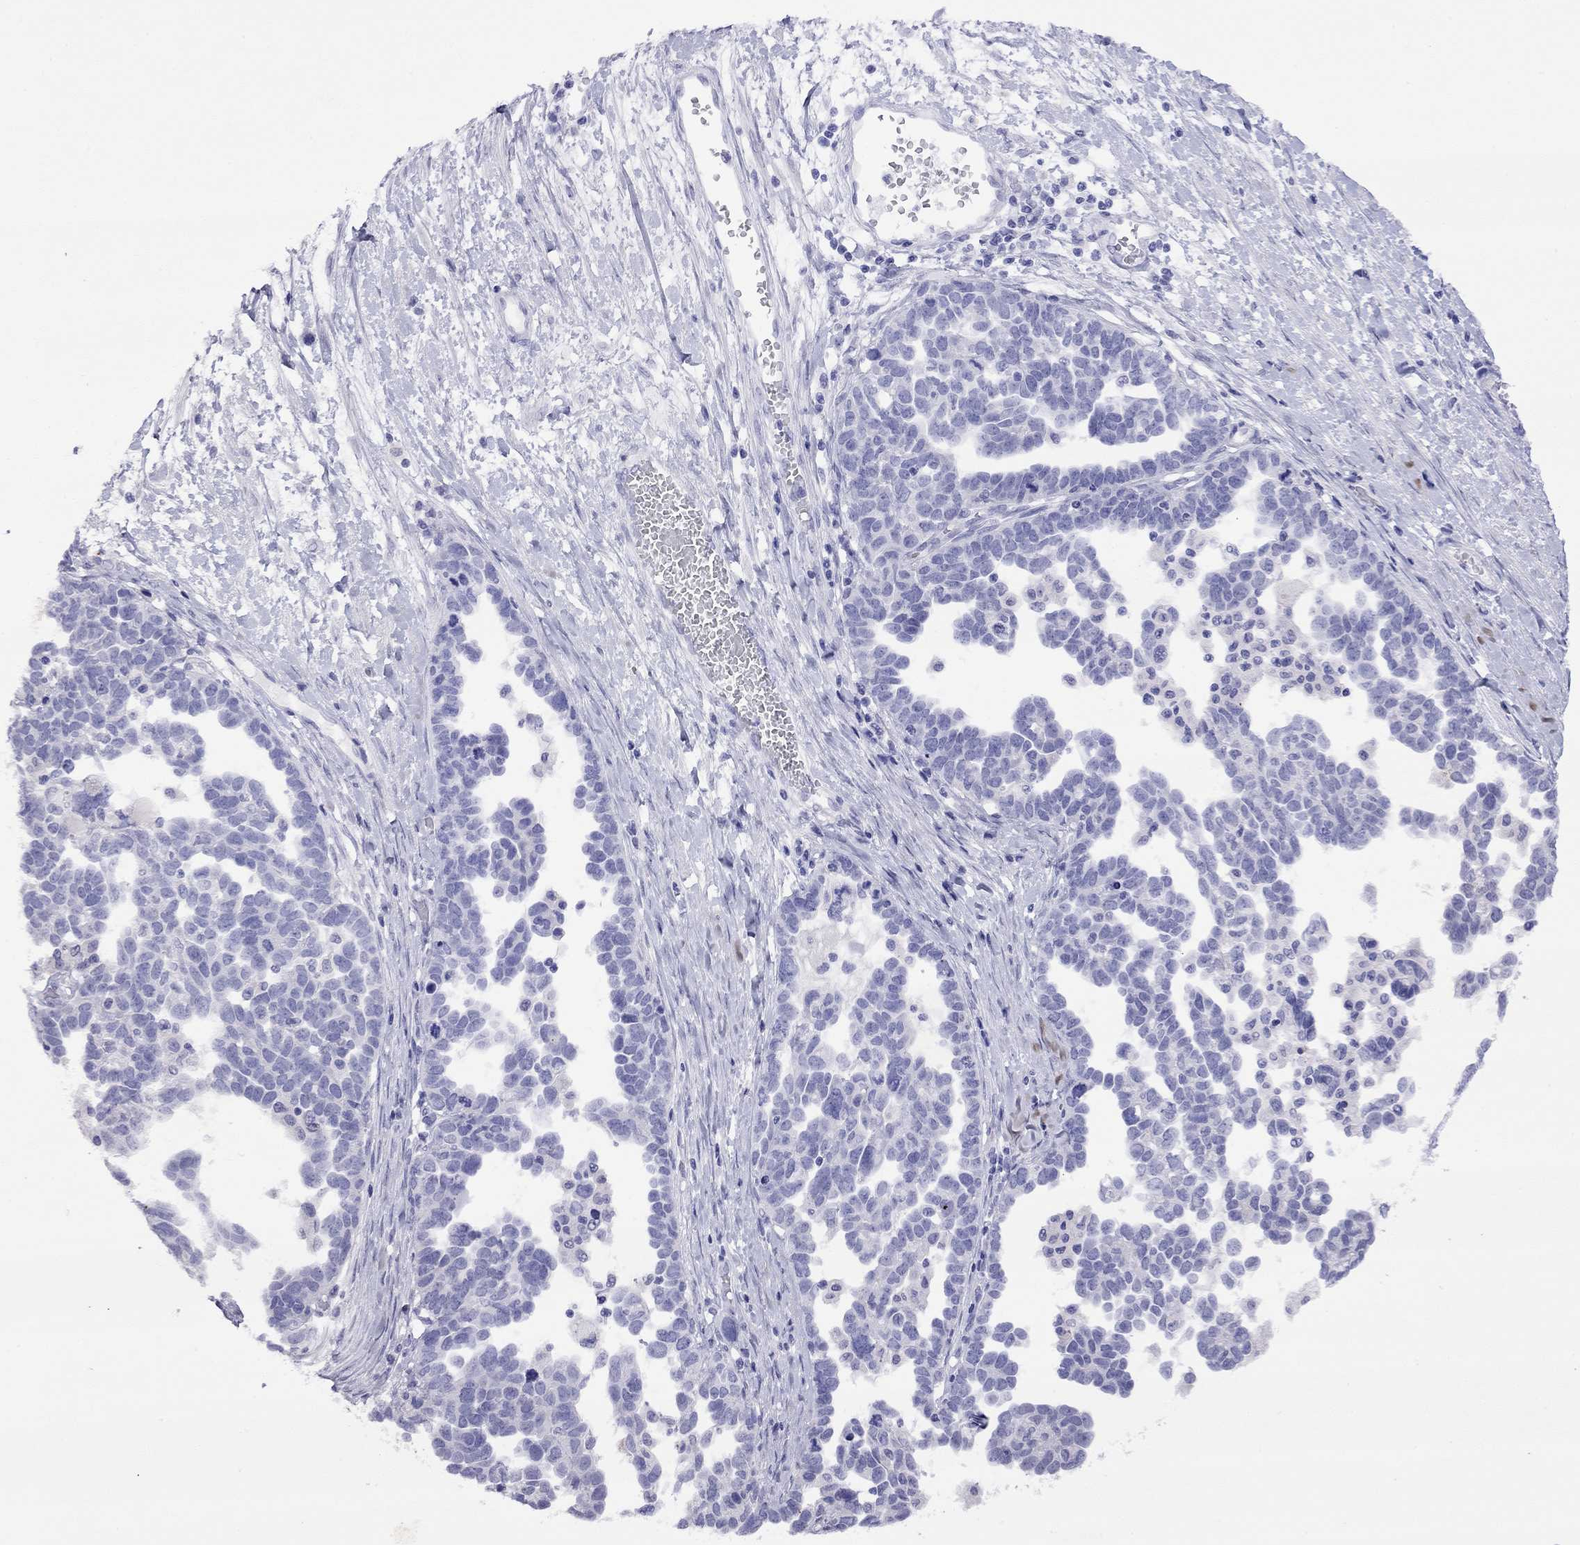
{"staining": {"intensity": "negative", "quantity": "none", "location": "none"}, "tissue": "ovarian cancer", "cell_type": "Tumor cells", "image_type": "cancer", "snomed": [{"axis": "morphology", "description": "Cystadenocarcinoma, serous, NOS"}, {"axis": "topography", "description": "Ovary"}], "caption": "Tumor cells are negative for brown protein staining in ovarian cancer (serous cystadenocarcinoma).", "gene": "SLC30A8", "patient": {"sex": "female", "age": 54}}